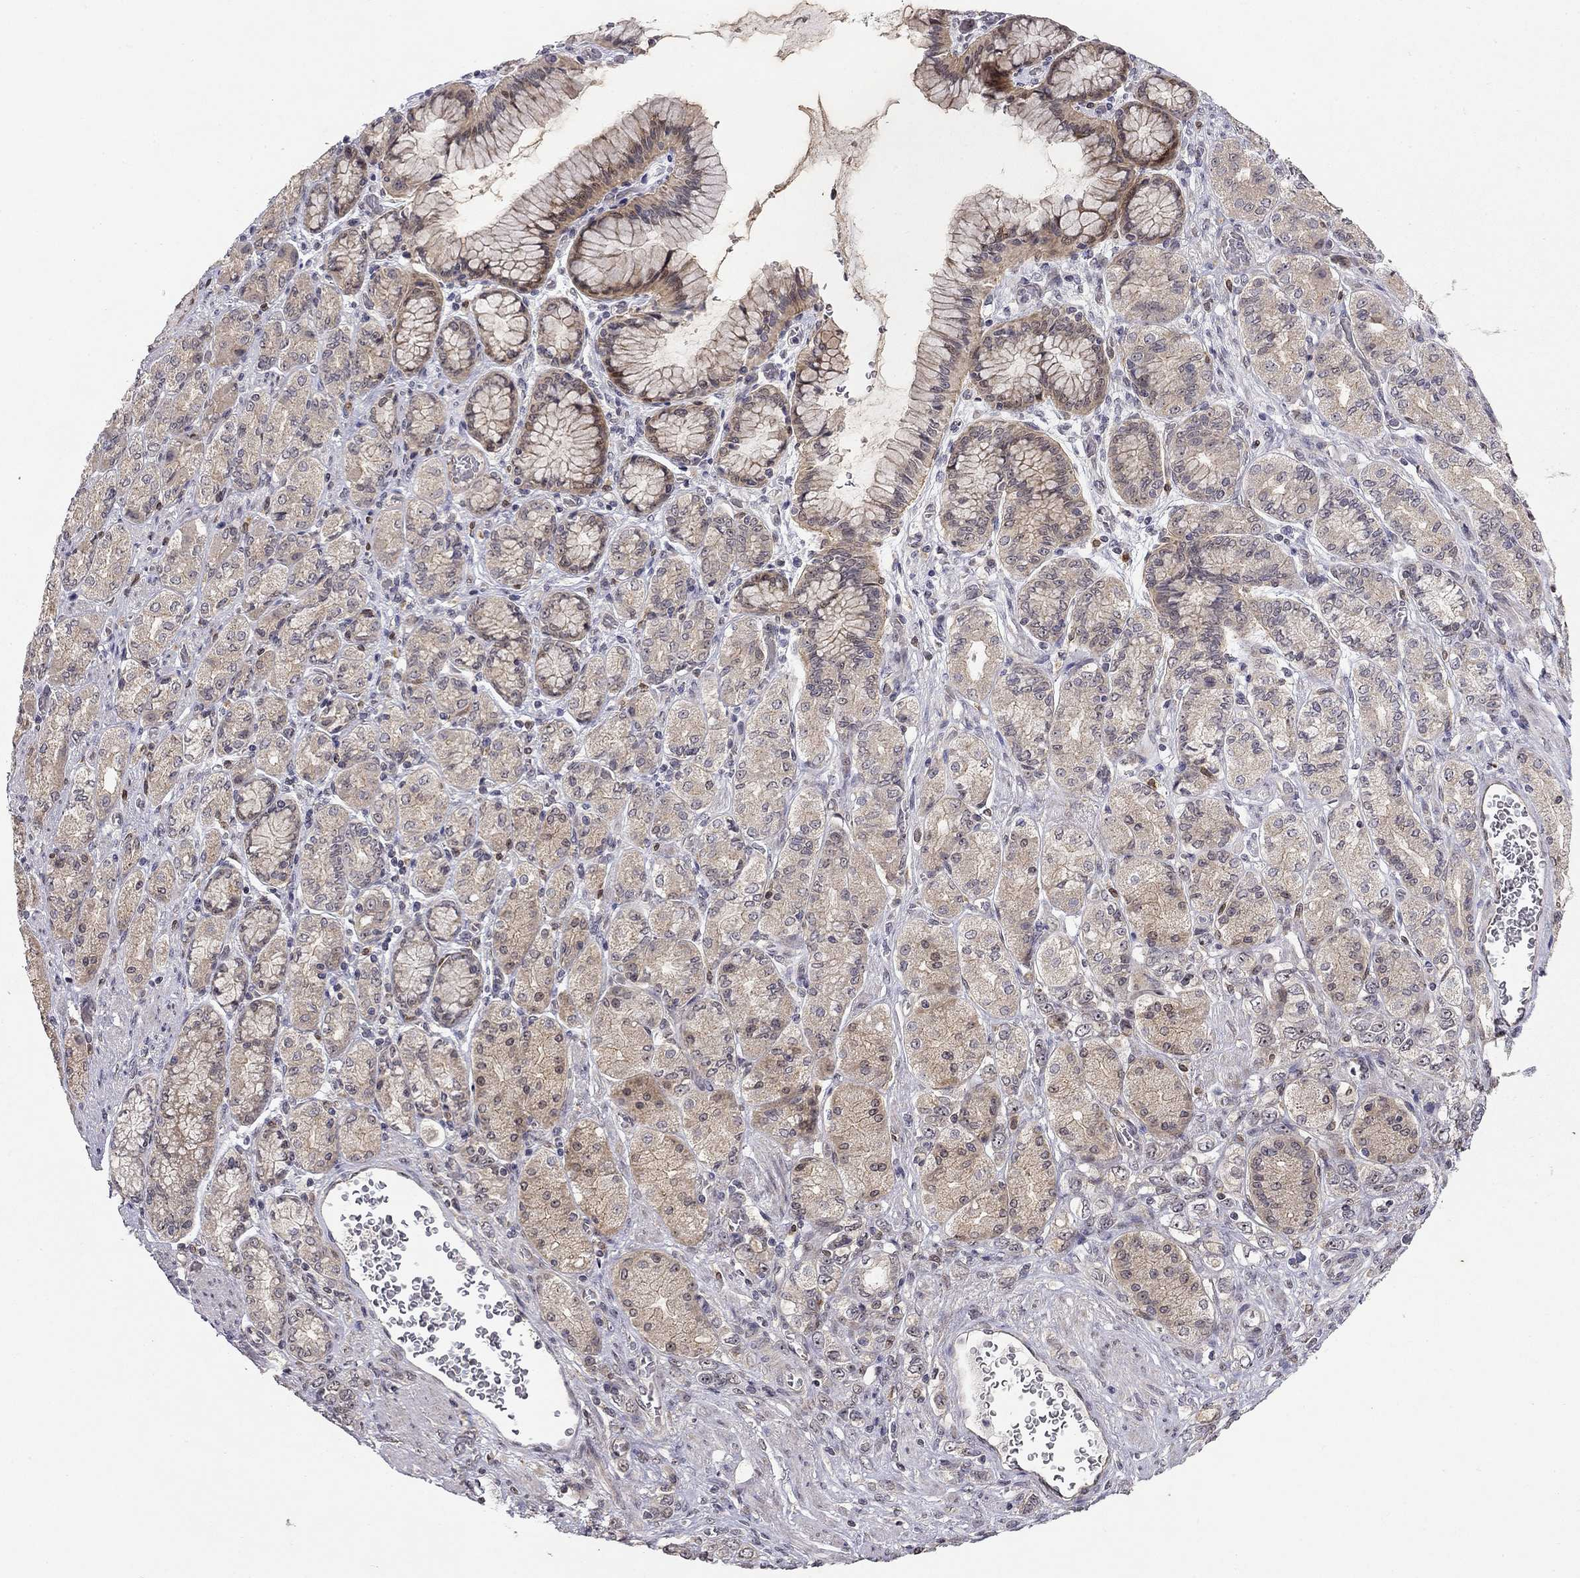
{"staining": {"intensity": "weak", "quantity": "<25%", "location": "cytoplasmic/membranous"}, "tissue": "stomach cancer", "cell_type": "Tumor cells", "image_type": "cancer", "snomed": [{"axis": "morphology", "description": "Normal tissue, NOS"}, {"axis": "morphology", "description": "Adenocarcinoma, NOS"}, {"axis": "morphology", "description": "Adenocarcinoma, High grade"}, {"axis": "topography", "description": "Stomach, upper"}, {"axis": "topography", "description": "Stomach"}], "caption": "Immunohistochemistry (IHC) image of neoplastic tissue: stomach adenocarcinoma stained with DAB (3,3'-diaminobenzidine) reveals no significant protein staining in tumor cells.", "gene": "STXBP6", "patient": {"sex": "female", "age": 65}}